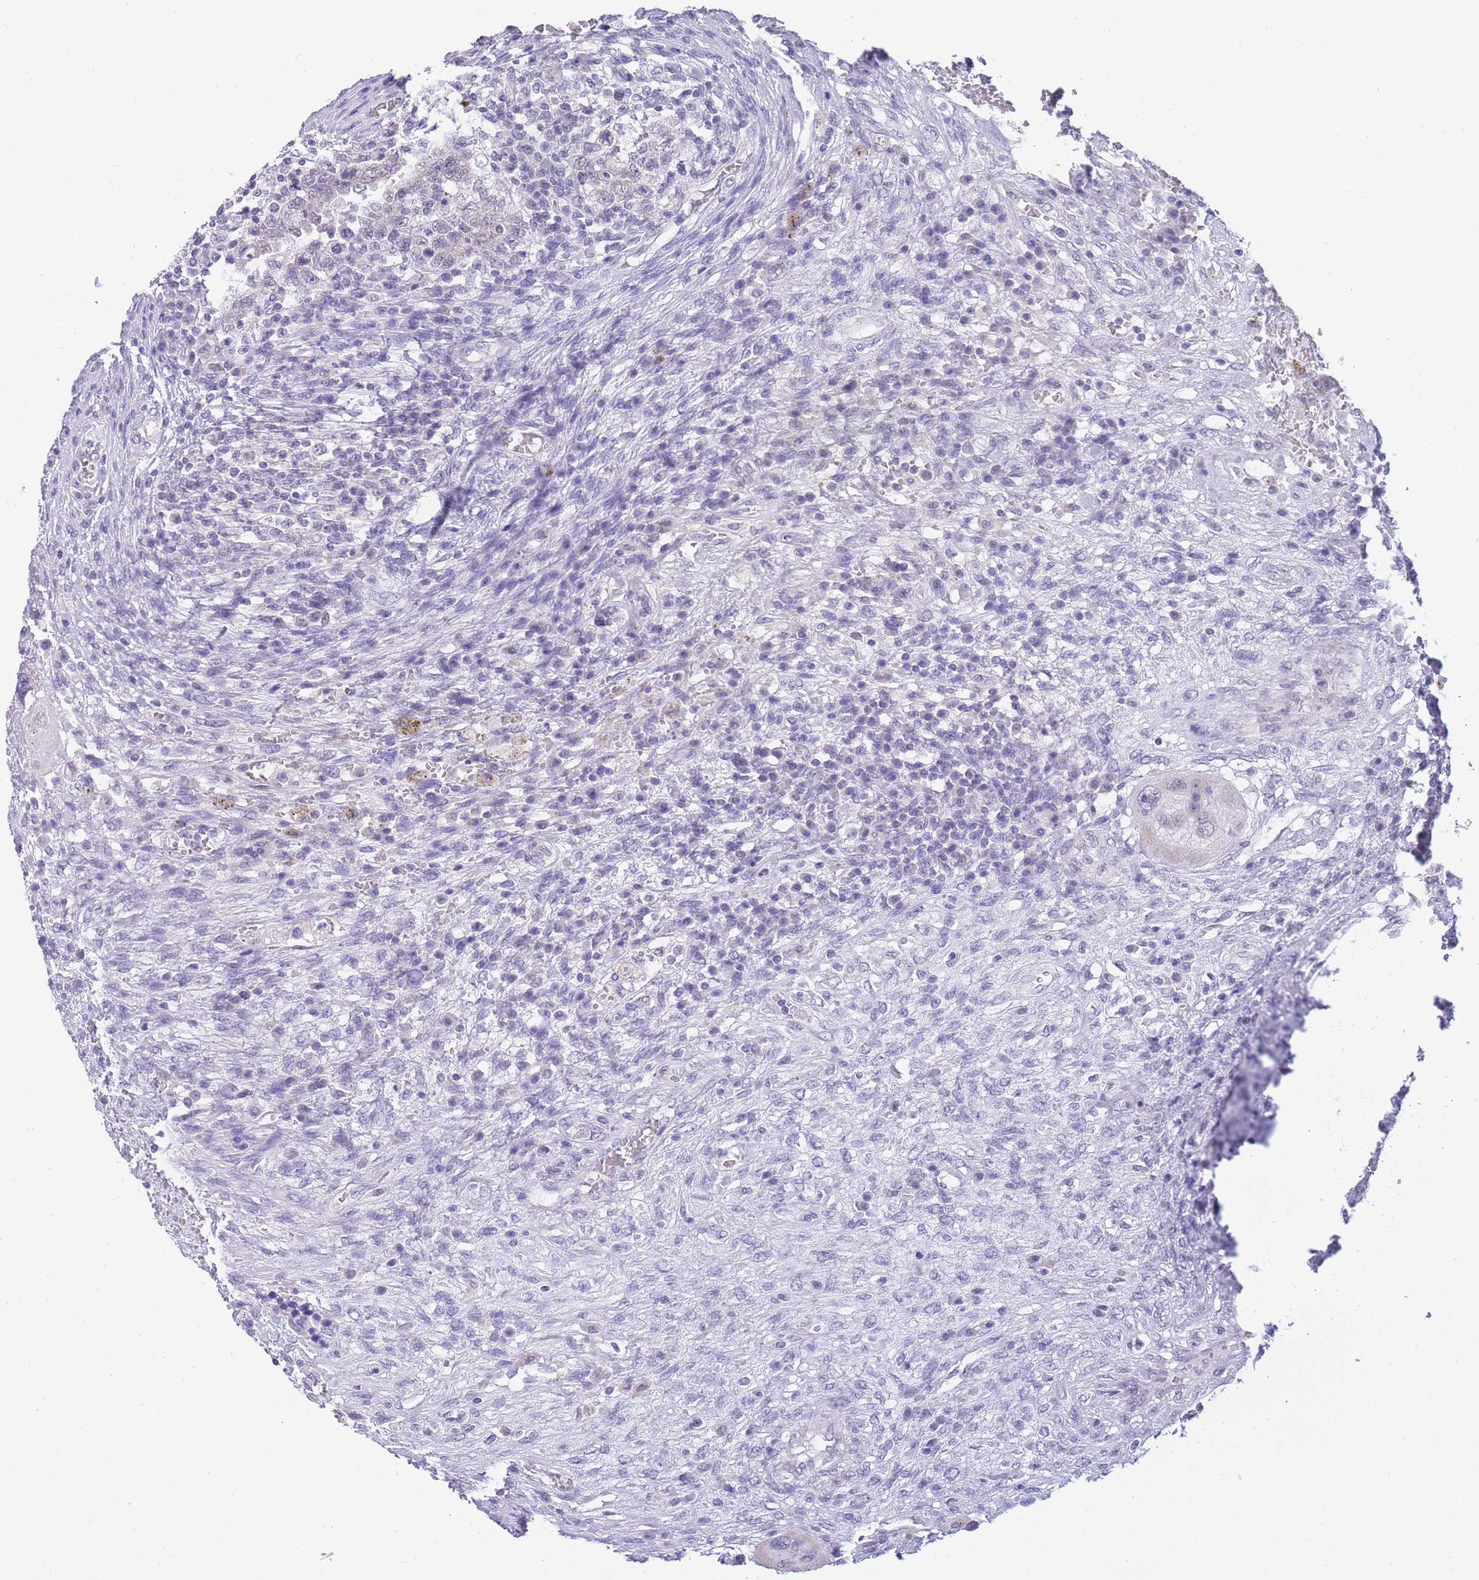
{"staining": {"intensity": "negative", "quantity": "none", "location": "none"}, "tissue": "testis cancer", "cell_type": "Tumor cells", "image_type": "cancer", "snomed": [{"axis": "morphology", "description": "Carcinoma, Embryonal, NOS"}, {"axis": "topography", "description": "Testis"}], "caption": "Image shows no significant protein expression in tumor cells of testis cancer (embryonal carcinoma).", "gene": "FRAT2", "patient": {"sex": "male", "age": 26}}